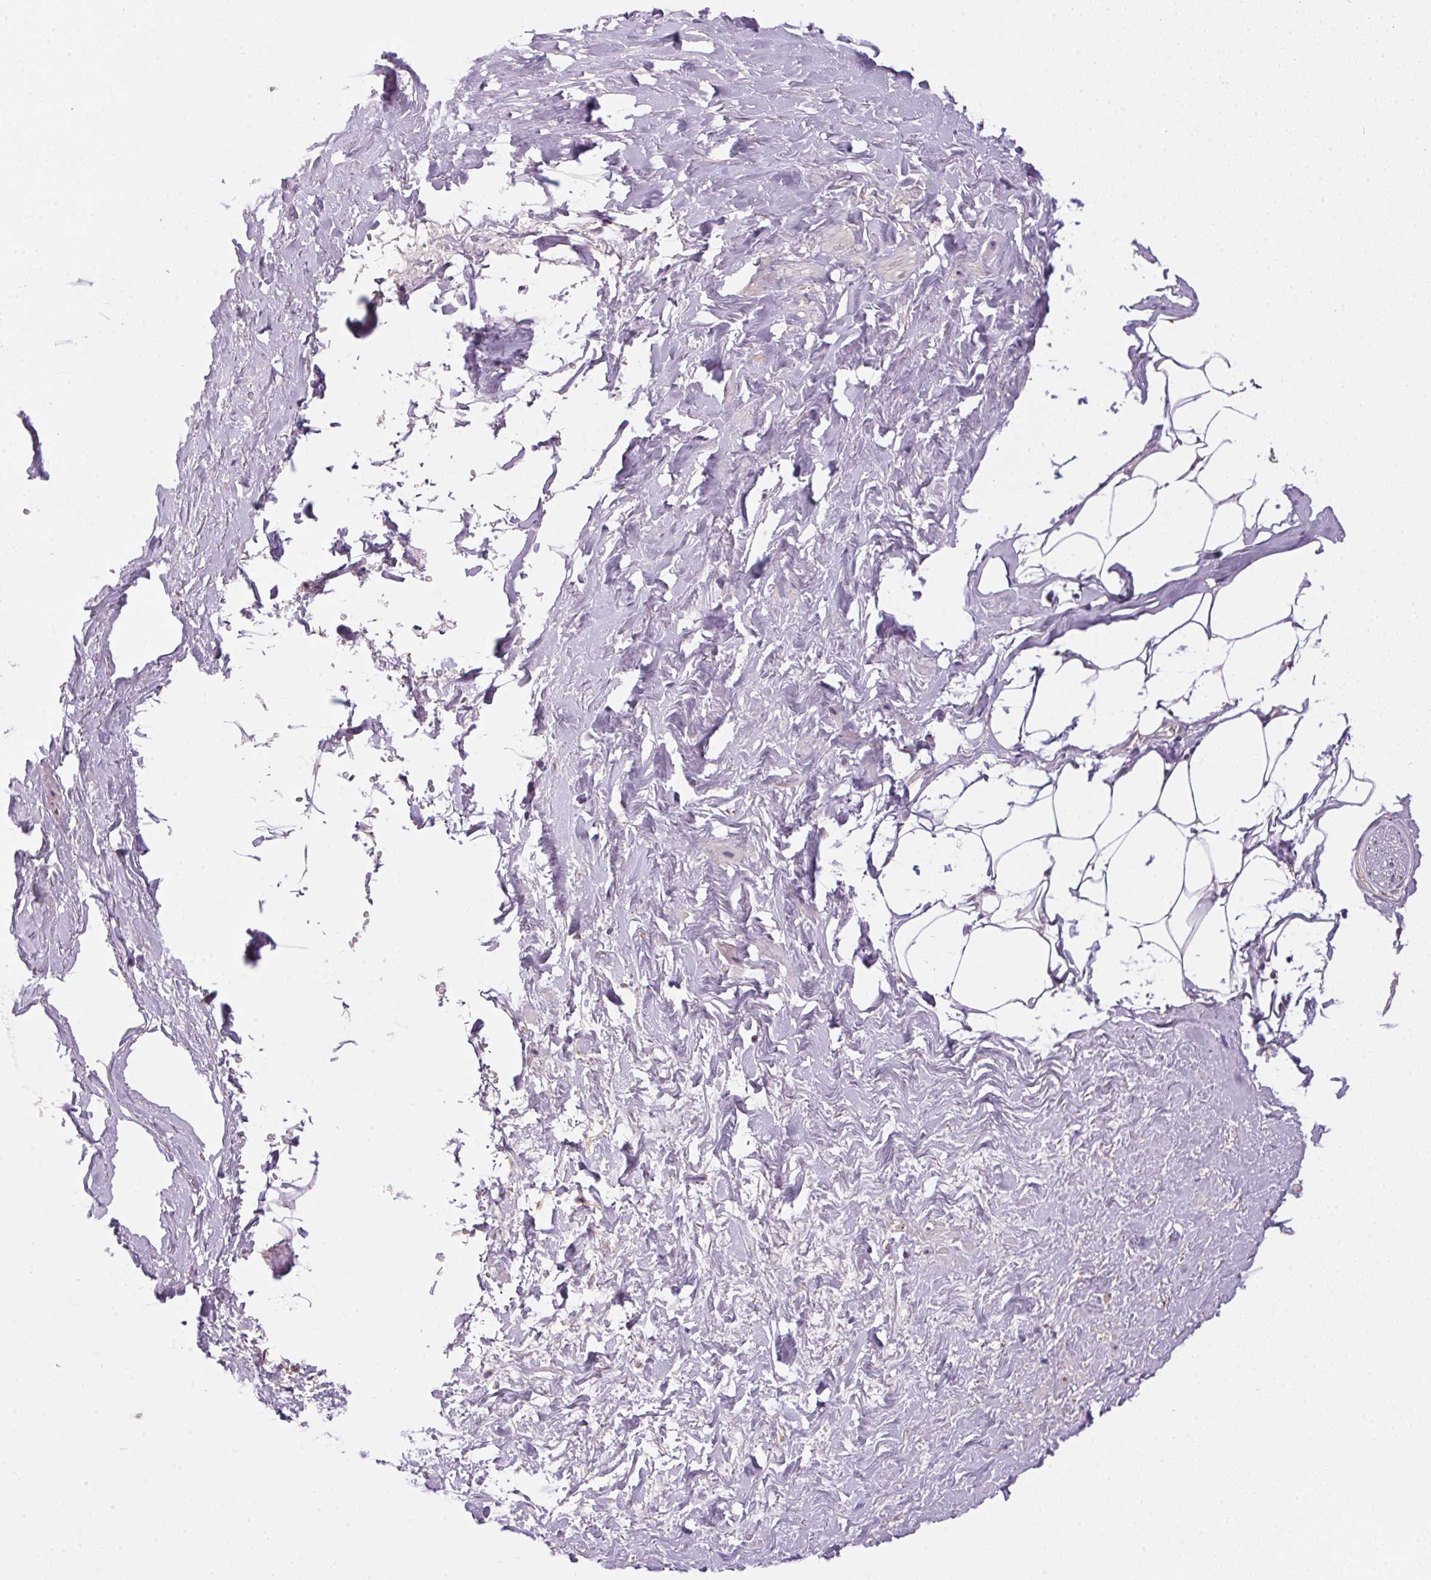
{"staining": {"intensity": "negative", "quantity": "none", "location": "none"}, "tissue": "adipose tissue", "cell_type": "Adipocytes", "image_type": "normal", "snomed": [{"axis": "morphology", "description": "Normal tissue, NOS"}, {"axis": "topography", "description": "Prostate"}, {"axis": "topography", "description": "Peripheral nerve tissue"}], "caption": "IHC micrograph of normal human adipose tissue stained for a protein (brown), which exhibits no positivity in adipocytes.", "gene": "ADH5", "patient": {"sex": "male", "age": 55}}